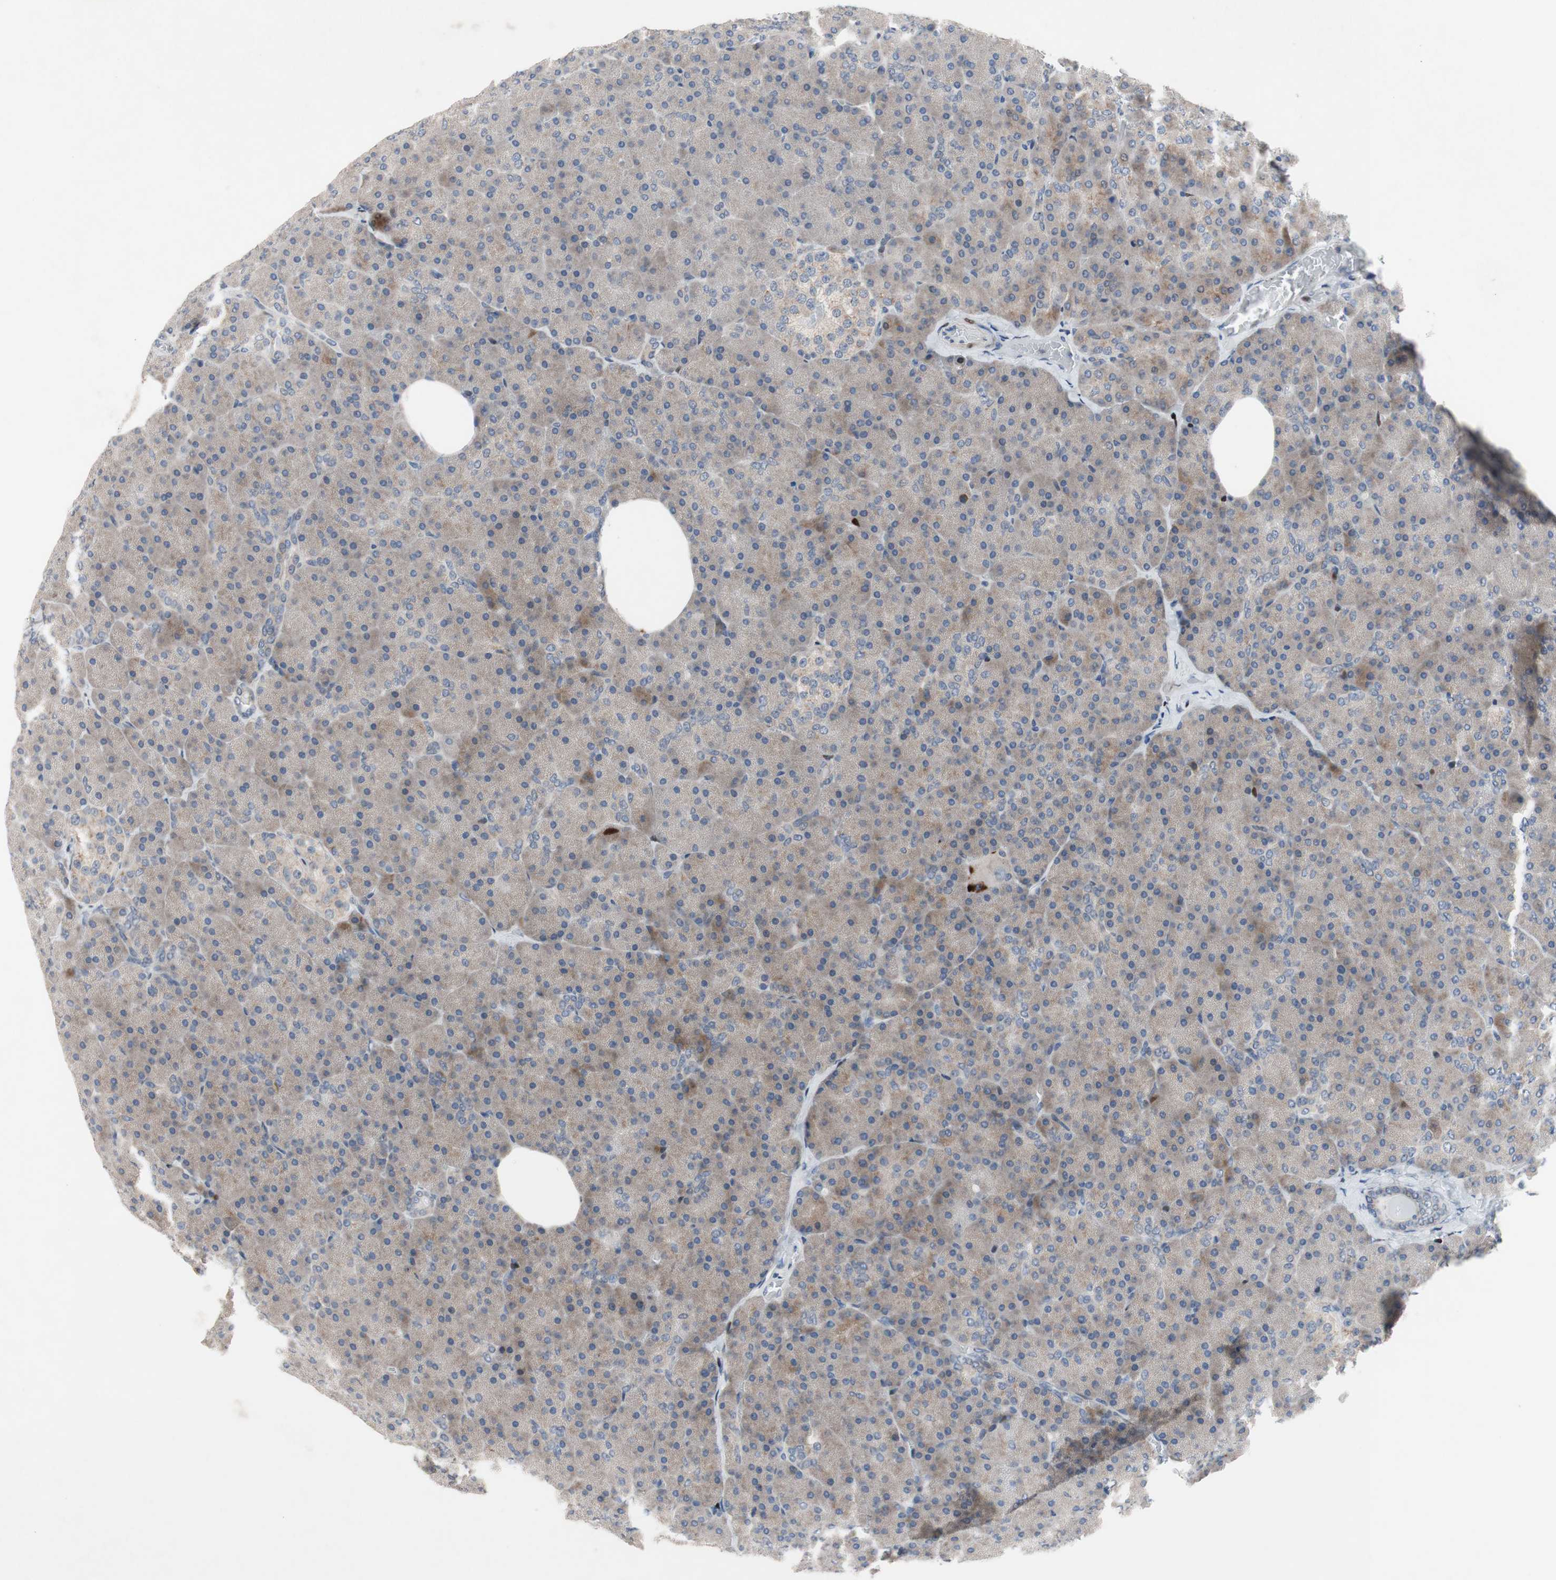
{"staining": {"intensity": "weak", "quantity": ">75%", "location": "cytoplasmic/membranous"}, "tissue": "pancreas", "cell_type": "Exocrine glandular cells", "image_type": "normal", "snomed": [{"axis": "morphology", "description": "Normal tissue, NOS"}, {"axis": "topography", "description": "Pancreas"}], "caption": "Immunohistochemistry (IHC) micrograph of unremarkable pancreas: human pancreas stained using immunohistochemistry reveals low levels of weak protein expression localized specifically in the cytoplasmic/membranous of exocrine glandular cells, appearing as a cytoplasmic/membranous brown color.", "gene": "MUTYH", "patient": {"sex": "female", "age": 35}}